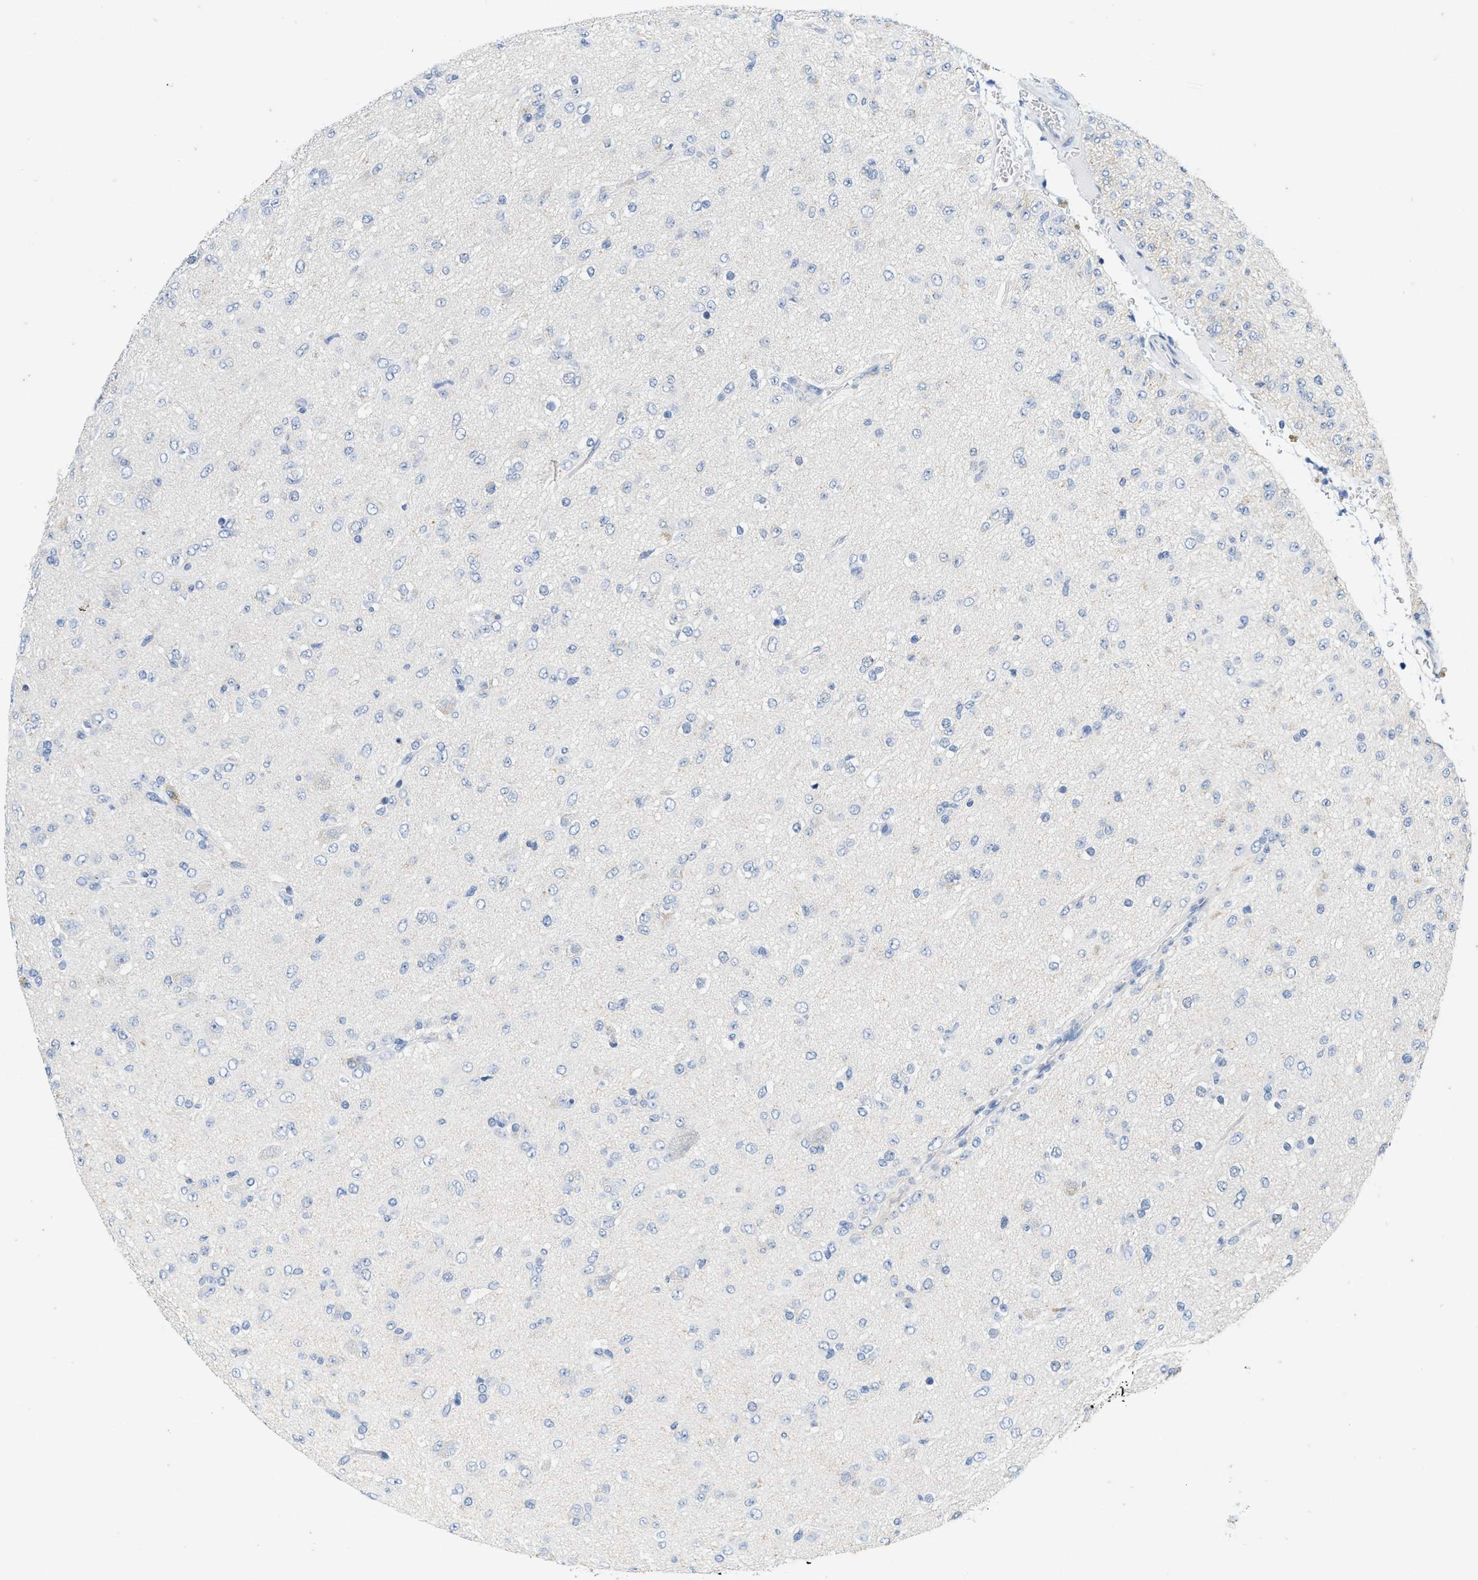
{"staining": {"intensity": "negative", "quantity": "none", "location": "none"}, "tissue": "glioma", "cell_type": "Tumor cells", "image_type": "cancer", "snomed": [{"axis": "morphology", "description": "Glioma, malignant, Low grade"}, {"axis": "topography", "description": "Brain"}], "caption": "Immunohistochemical staining of glioma reveals no significant expression in tumor cells. The staining was performed using DAB to visualize the protein expression in brown, while the nuclei were stained in blue with hematoxylin (Magnification: 20x).", "gene": "ABCB11", "patient": {"sex": "male", "age": 65}}